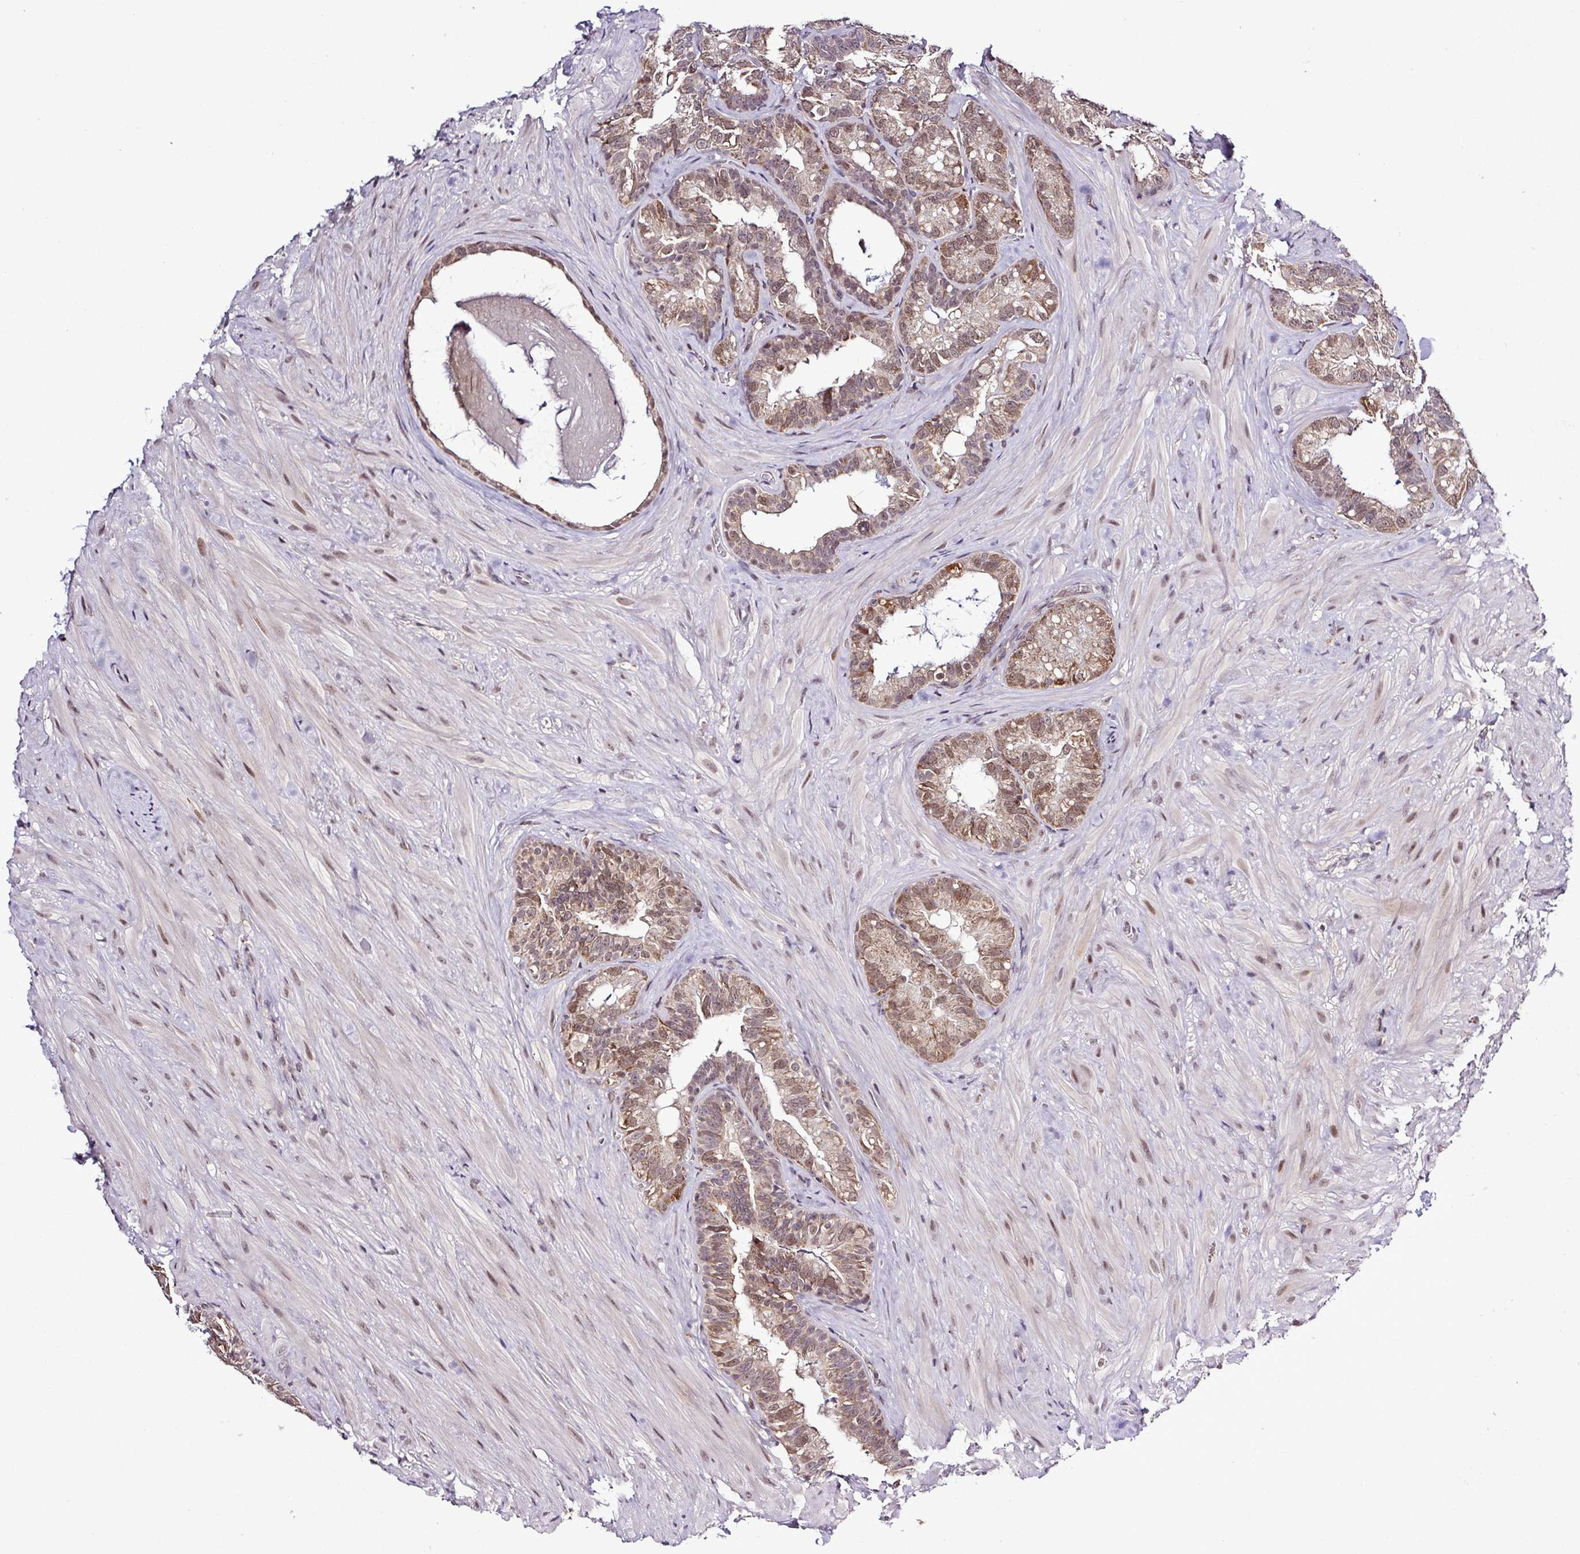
{"staining": {"intensity": "moderate", "quantity": ">75%", "location": "cytoplasmic/membranous,nuclear"}, "tissue": "seminal vesicle", "cell_type": "Glandular cells", "image_type": "normal", "snomed": [{"axis": "morphology", "description": "Normal tissue, NOS"}, {"axis": "topography", "description": "Seminal veicle"}], "caption": "Immunohistochemistry histopathology image of benign seminal vesicle: human seminal vesicle stained using IHC displays medium levels of moderate protein expression localized specifically in the cytoplasmic/membranous,nuclear of glandular cells, appearing as a cytoplasmic/membranous,nuclear brown color.", "gene": "SMCO4", "patient": {"sex": "male", "age": 60}}